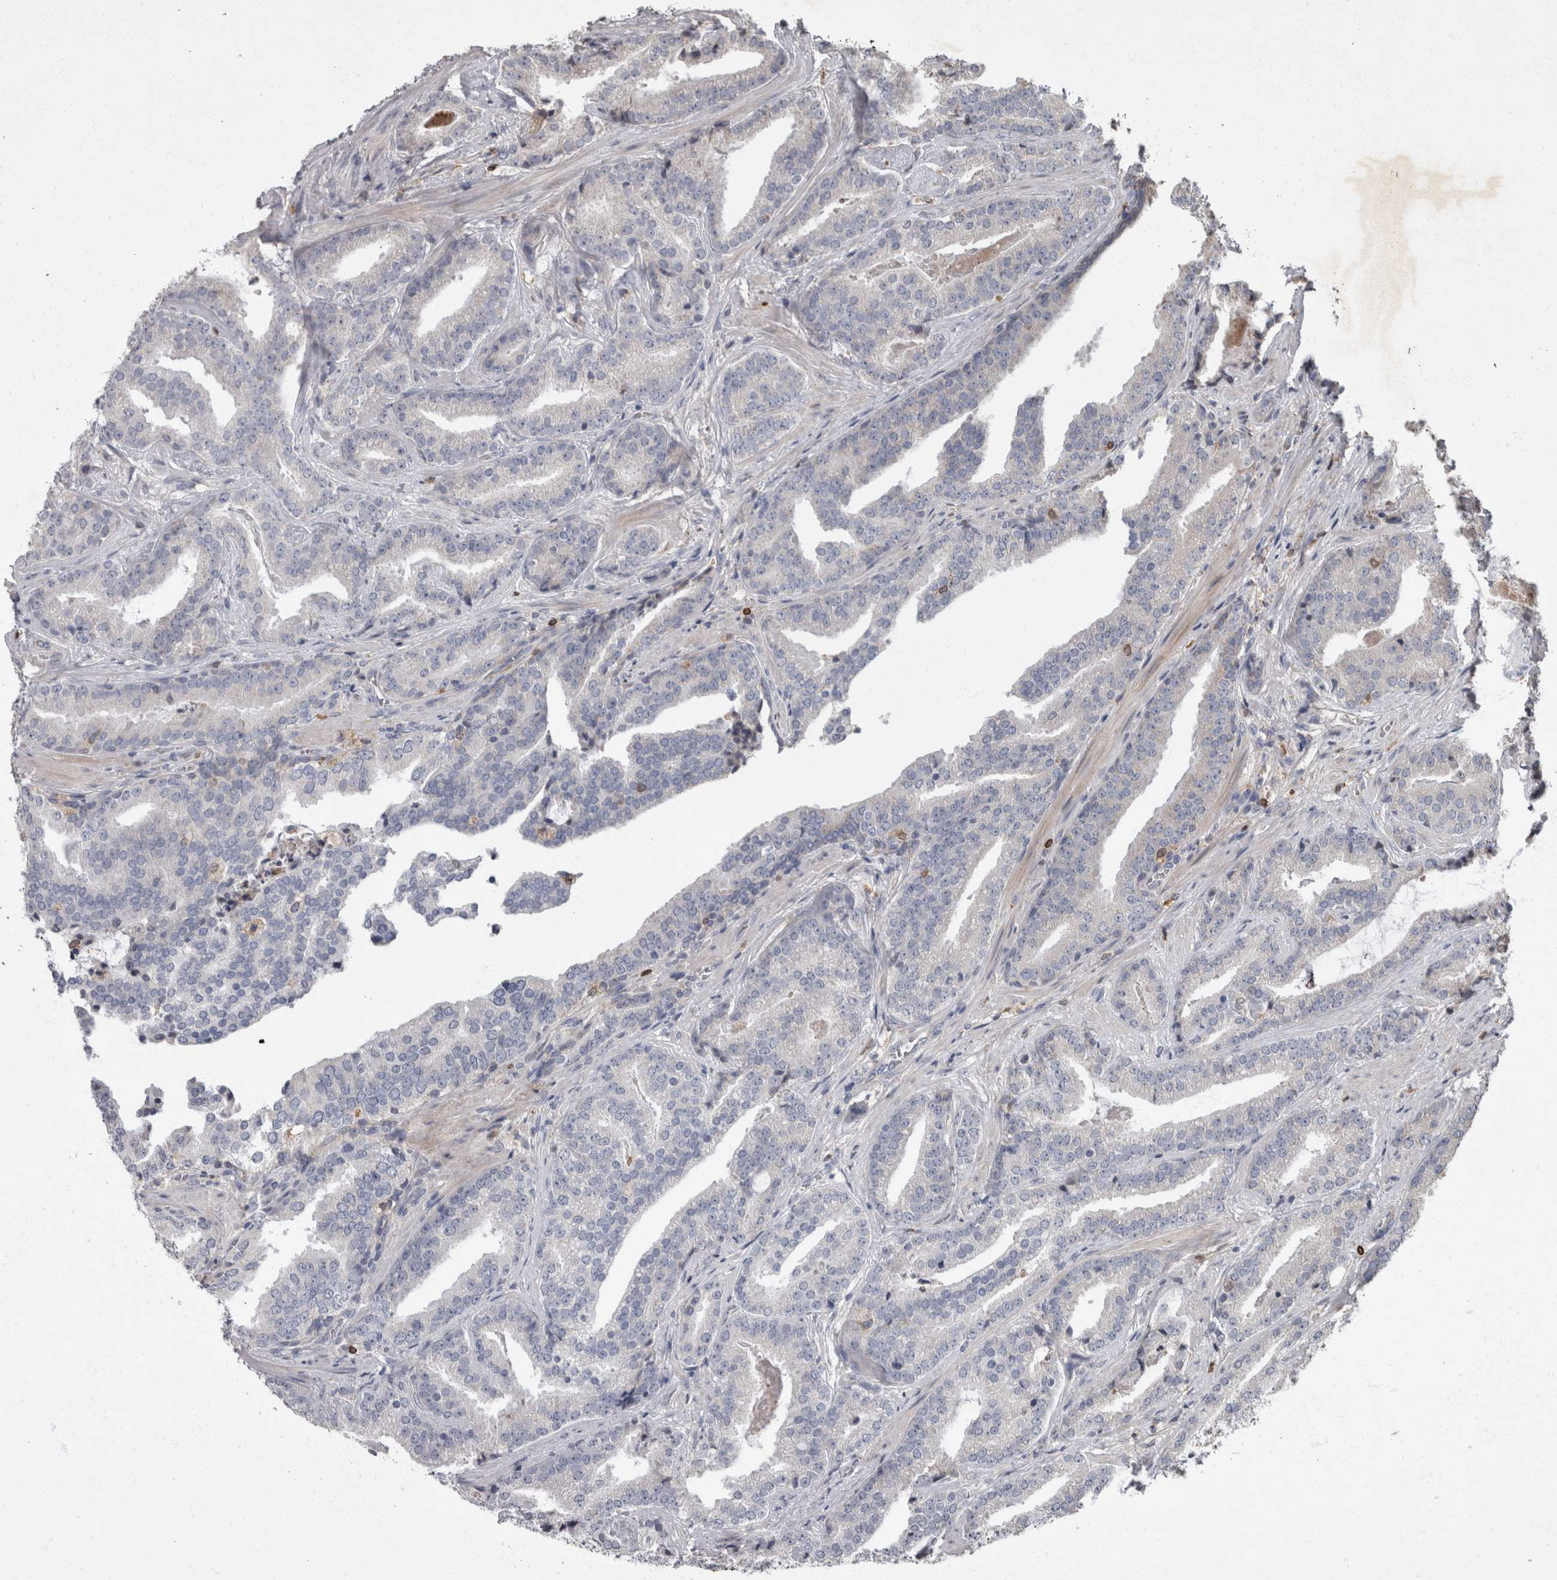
{"staining": {"intensity": "negative", "quantity": "none", "location": "none"}, "tissue": "prostate cancer", "cell_type": "Tumor cells", "image_type": "cancer", "snomed": [{"axis": "morphology", "description": "Adenocarcinoma, Low grade"}, {"axis": "topography", "description": "Prostate"}], "caption": "Tumor cells are negative for brown protein staining in prostate low-grade adenocarcinoma.", "gene": "PPP1R3C", "patient": {"sex": "male", "age": 67}}